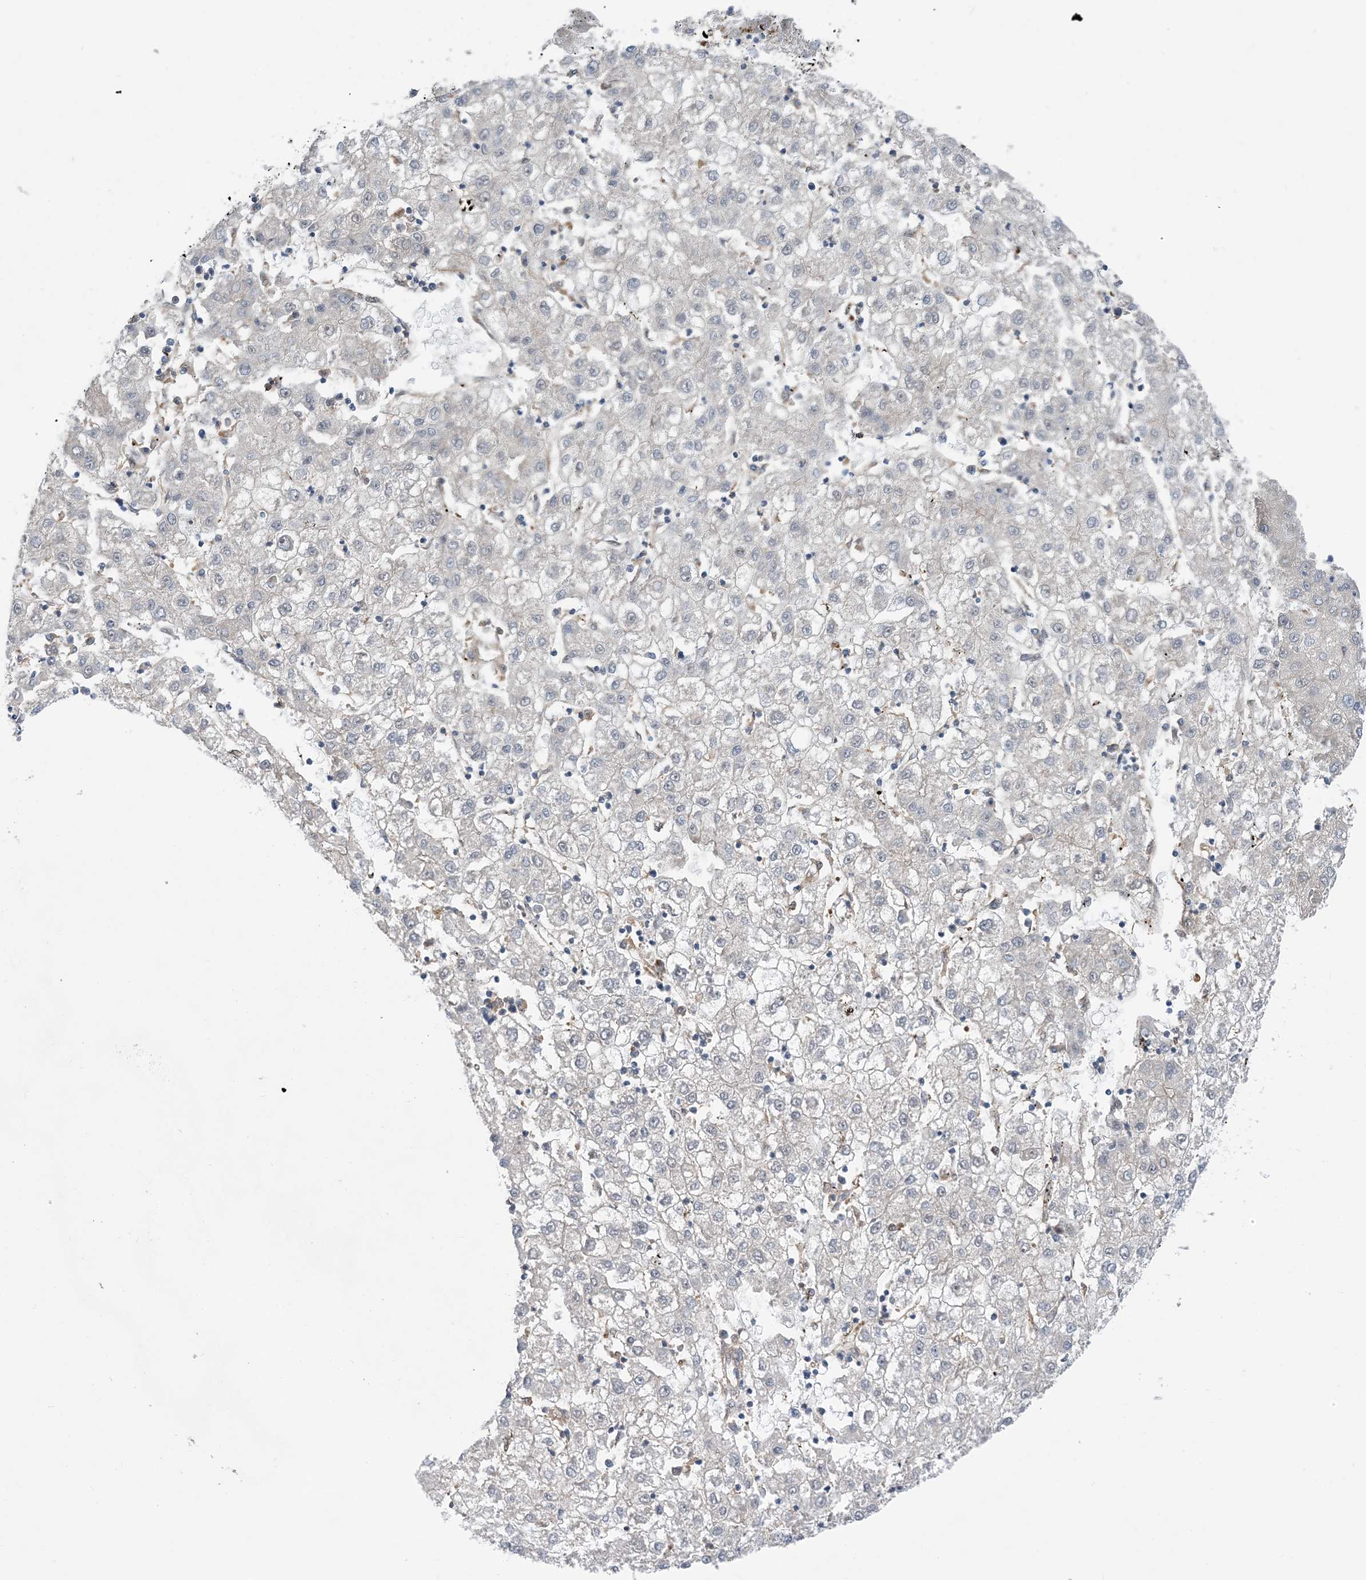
{"staining": {"intensity": "negative", "quantity": "none", "location": "none"}, "tissue": "liver cancer", "cell_type": "Tumor cells", "image_type": "cancer", "snomed": [{"axis": "morphology", "description": "Carcinoma, Hepatocellular, NOS"}, {"axis": "topography", "description": "Liver"}], "caption": "A high-resolution micrograph shows immunohistochemistry staining of hepatocellular carcinoma (liver), which demonstrates no significant positivity in tumor cells.", "gene": "HS1BP3", "patient": {"sex": "male", "age": 72}}